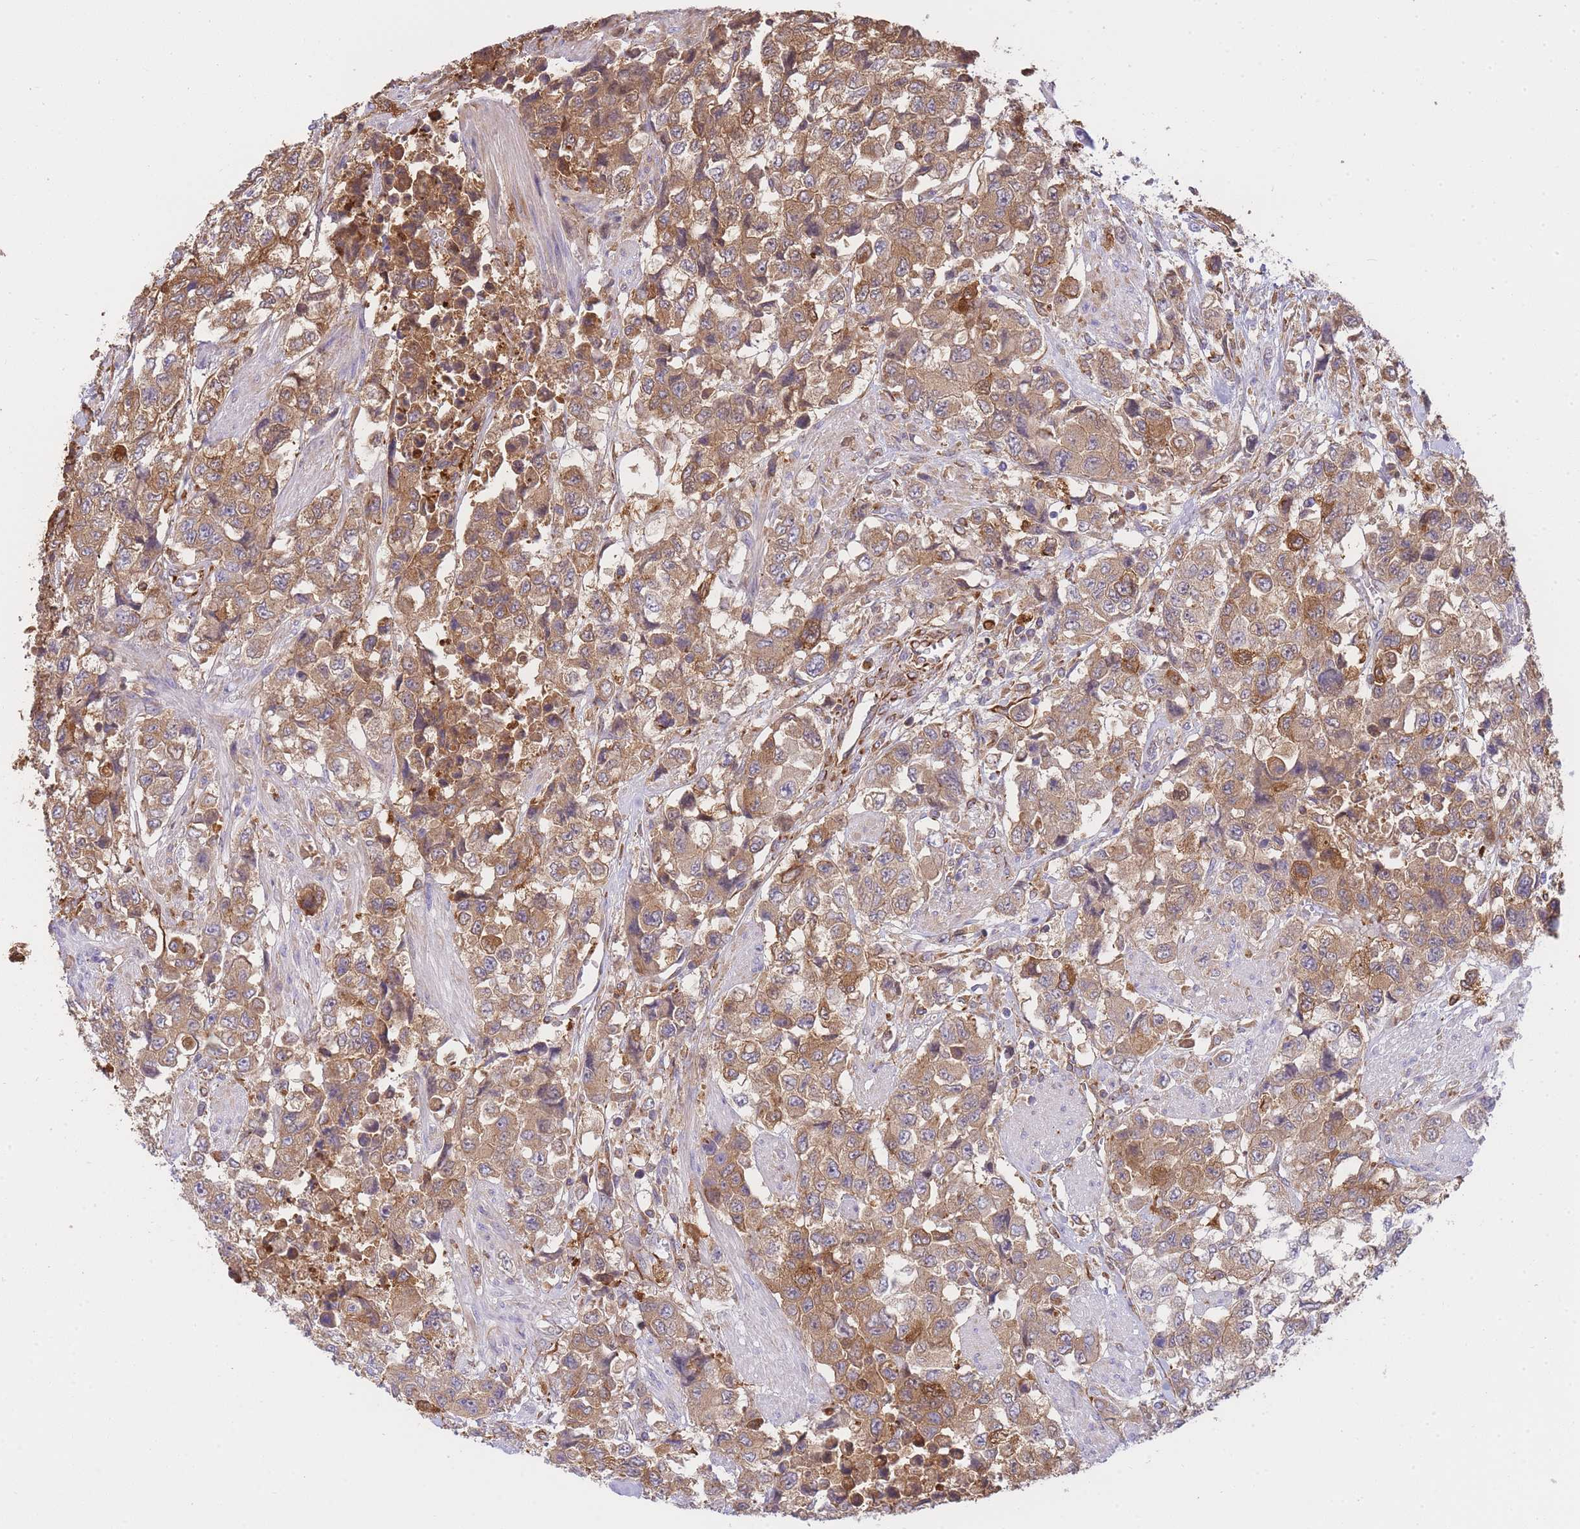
{"staining": {"intensity": "moderate", "quantity": ">75%", "location": "cytoplasmic/membranous"}, "tissue": "urothelial cancer", "cell_type": "Tumor cells", "image_type": "cancer", "snomed": [{"axis": "morphology", "description": "Urothelial carcinoma, High grade"}, {"axis": "topography", "description": "Urinary bladder"}], "caption": "Immunohistochemistry staining of urothelial carcinoma (high-grade), which shows medium levels of moderate cytoplasmic/membranous staining in approximately >75% of tumor cells indicating moderate cytoplasmic/membranous protein staining. The staining was performed using DAB (3,3'-diaminobenzidine) (brown) for protein detection and nuclei were counterstained in hematoxylin (blue).", "gene": "ECPAS", "patient": {"sex": "female", "age": 78}}